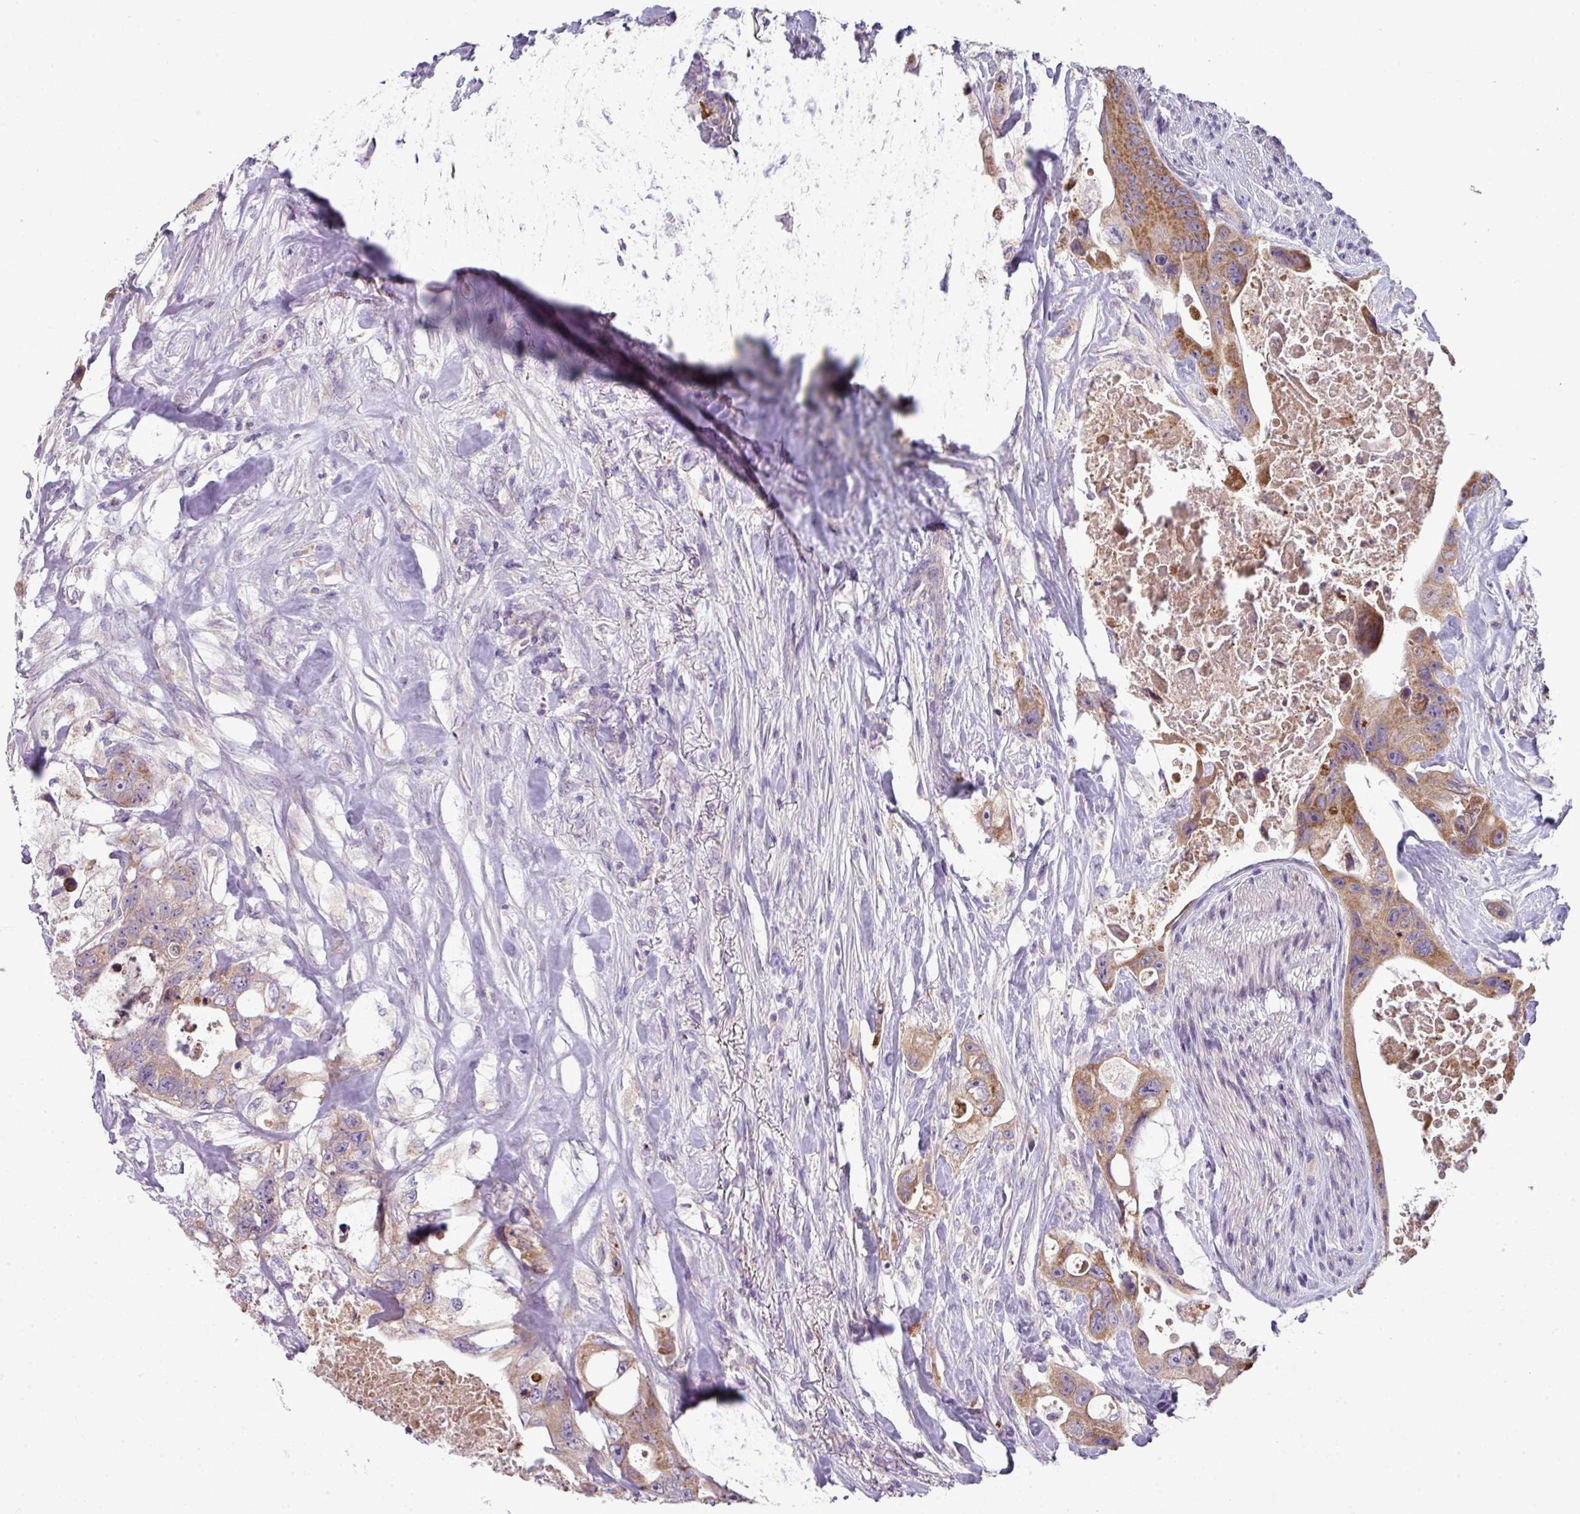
{"staining": {"intensity": "moderate", "quantity": "25%-75%", "location": "cytoplasmic/membranous"}, "tissue": "colorectal cancer", "cell_type": "Tumor cells", "image_type": "cancer", "snomed": [{"axis": "morphology", "description": "Adenocarcinoma, NOS"}, {"axis": "topography", "description": "Colon"}], "caption": "IHC of human adenocarcinoma (colorectal) exhibits medium levels of moderate cytoplasmic/membranous expression in about 25%-75% of tumor cells. (brown staining indicates protein expression, while blue staining denotes nuclei).", "gene": "LRRC9", "patient": {"sex": "female", "age": 46}}